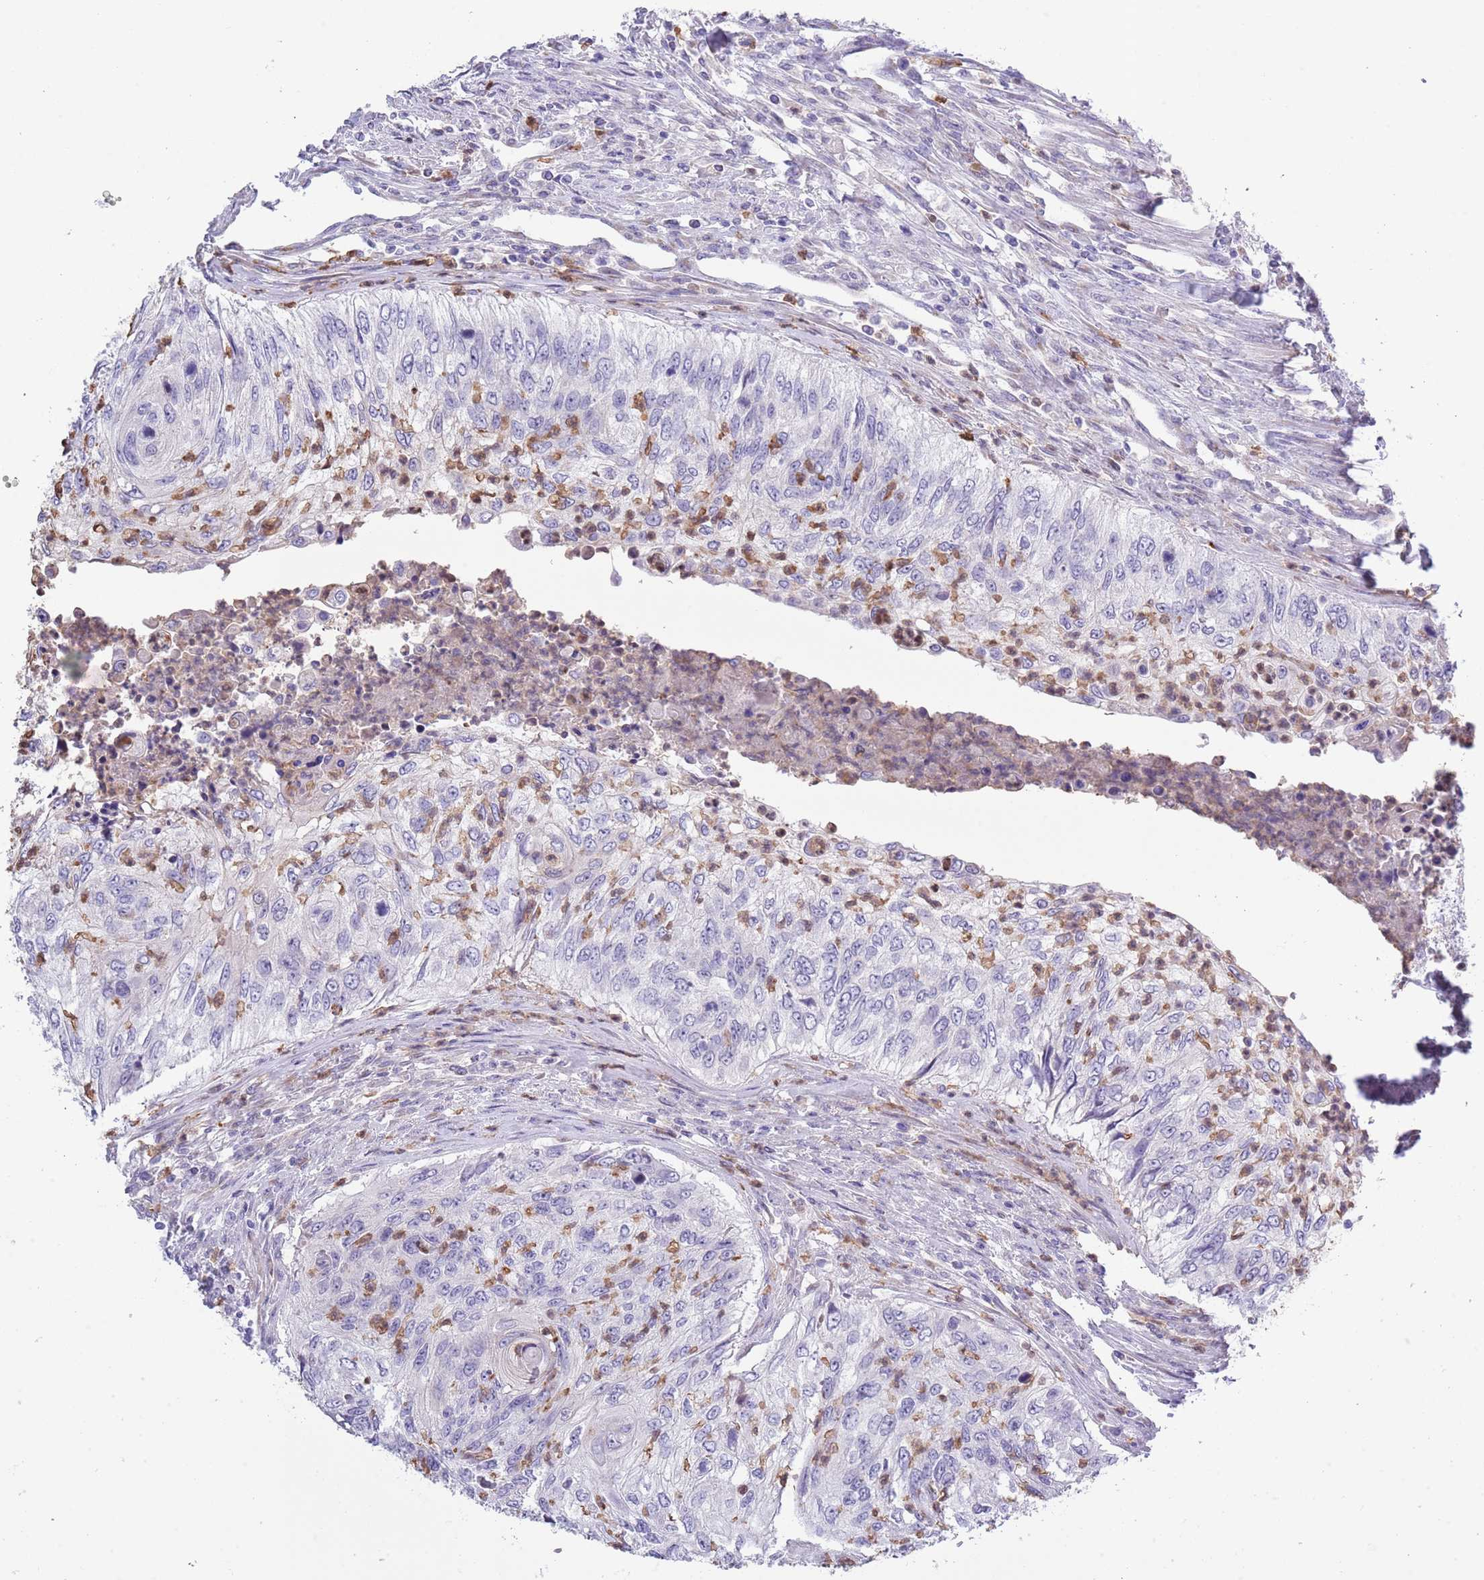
{"staining": {"intensity": "negative", "quantity": "none", "location": "none"}, "tissue": "urothelial cancer", "cell_type": "Tumor cells", "image_type": "cancer", "snomed": [{"axis": "morphology", "description": "Urothelial carcinoma, High grade"}, {"axis": "topography", "description": "Urinary bladder"}], "caption": "High power microscopy micrograph of an immunohistochemistry histopathology image of high-grade urothelial carcinoma, revealing no significant positivity in tumor cells.", "gene": "ZFP2", "patient": {"sex": "female", "age": 60}}